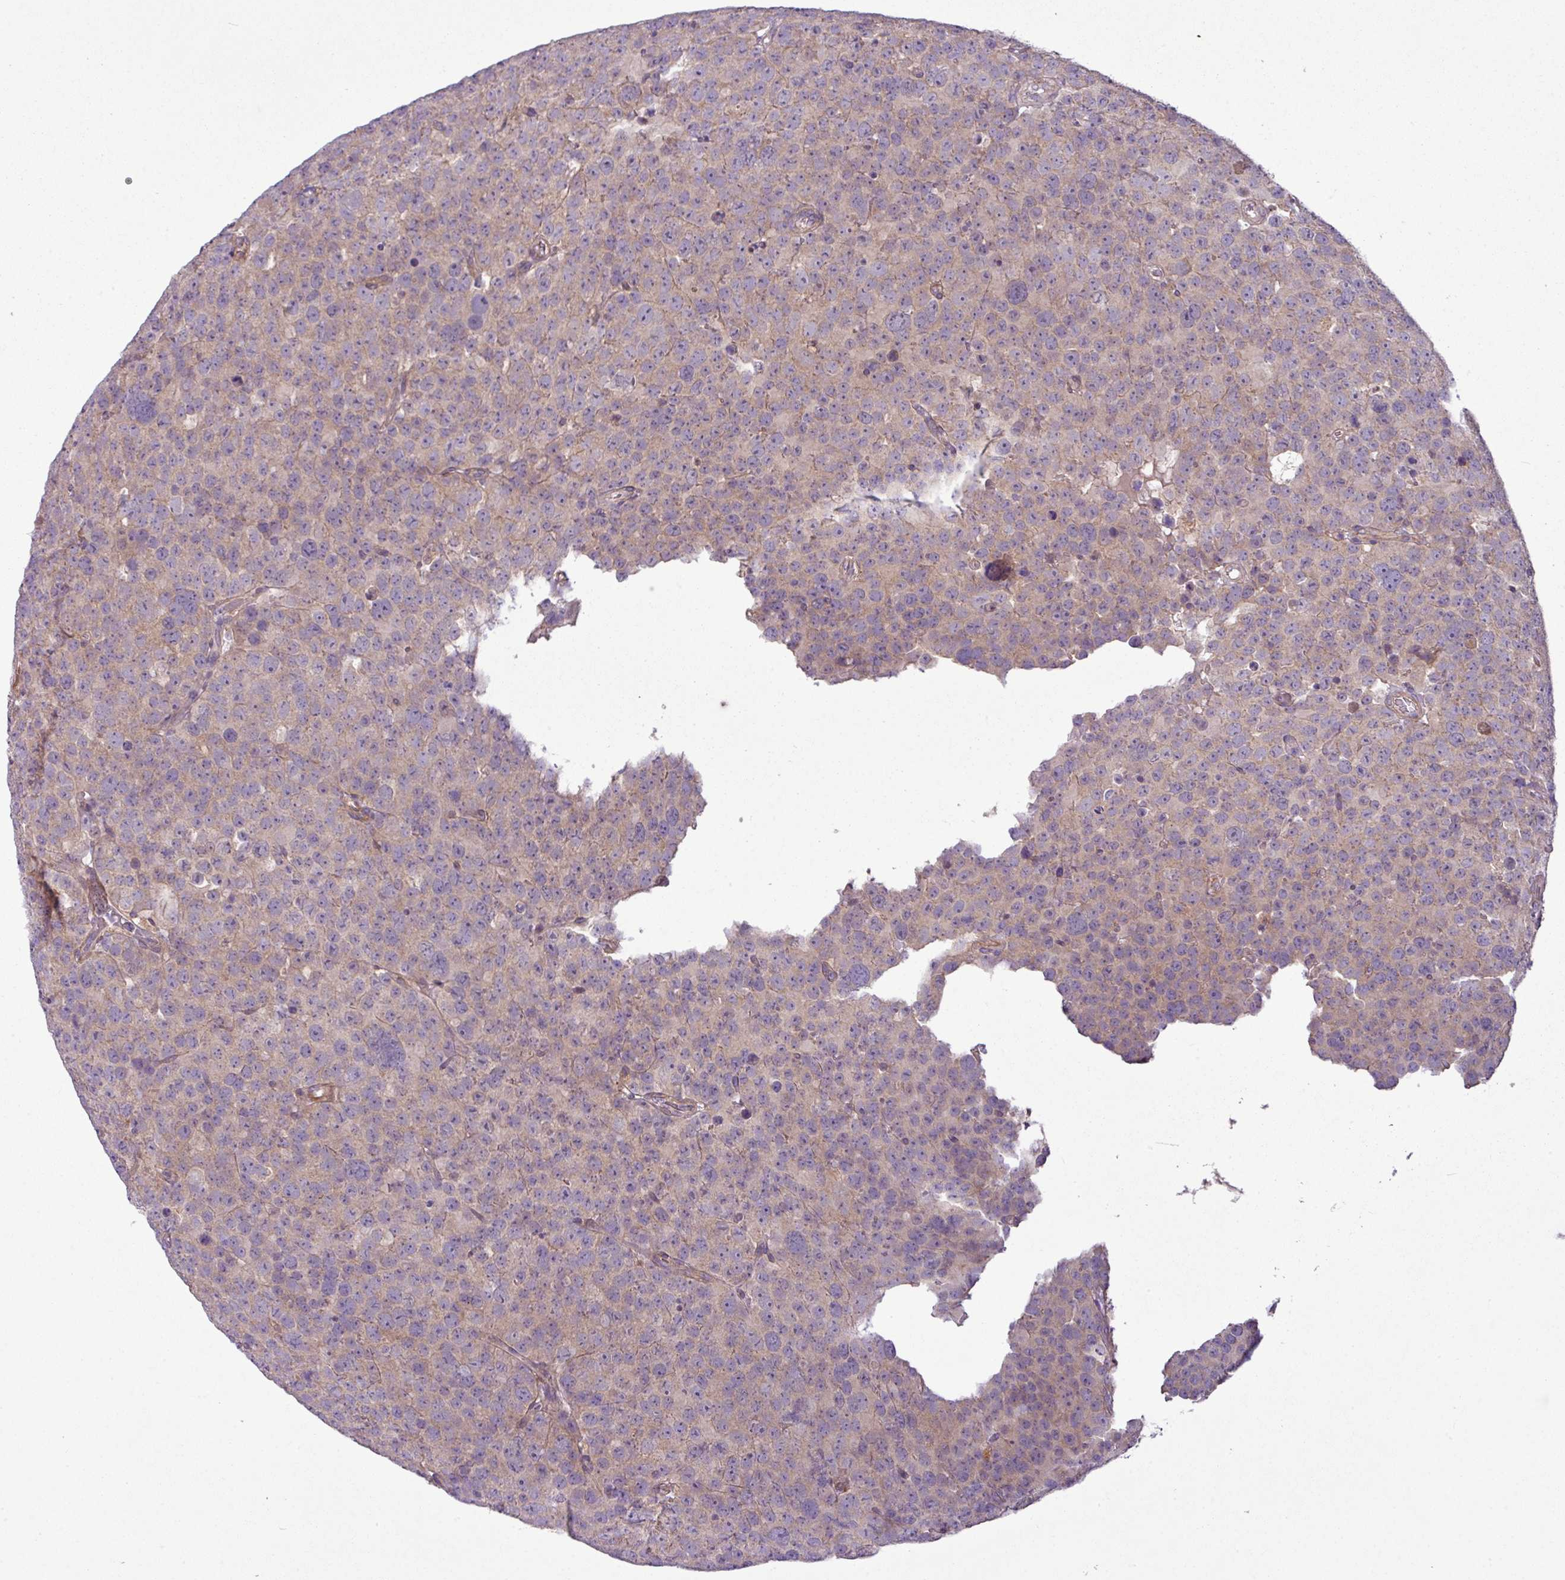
{"staining": {"intensity": "weak", "quantity": "25%-75%", "location": "cytoplasmic/membranous"}, "tissue": "testis cancer", "cell_type": "Tumor cells", "image_type": "cancer", "snomed": [{"axis": "morphology", "description": "Seminoma, NOS"}, {"axis": "topography", "description": "Testis"}], "caption": "Immunohistochemical staining of testis cancer reveals low levels of weak cytoplasmic/membranous protein staining in approximately 25%-75% of tumor cells. The staining was performed using DAB (3,3'-diaminobenzidine), with brown indicating positive protein expression. Nuclei are stained blue with hematoxylin.", "gene": "XIAP", "patient": {"sex": "male", "age": 71}}